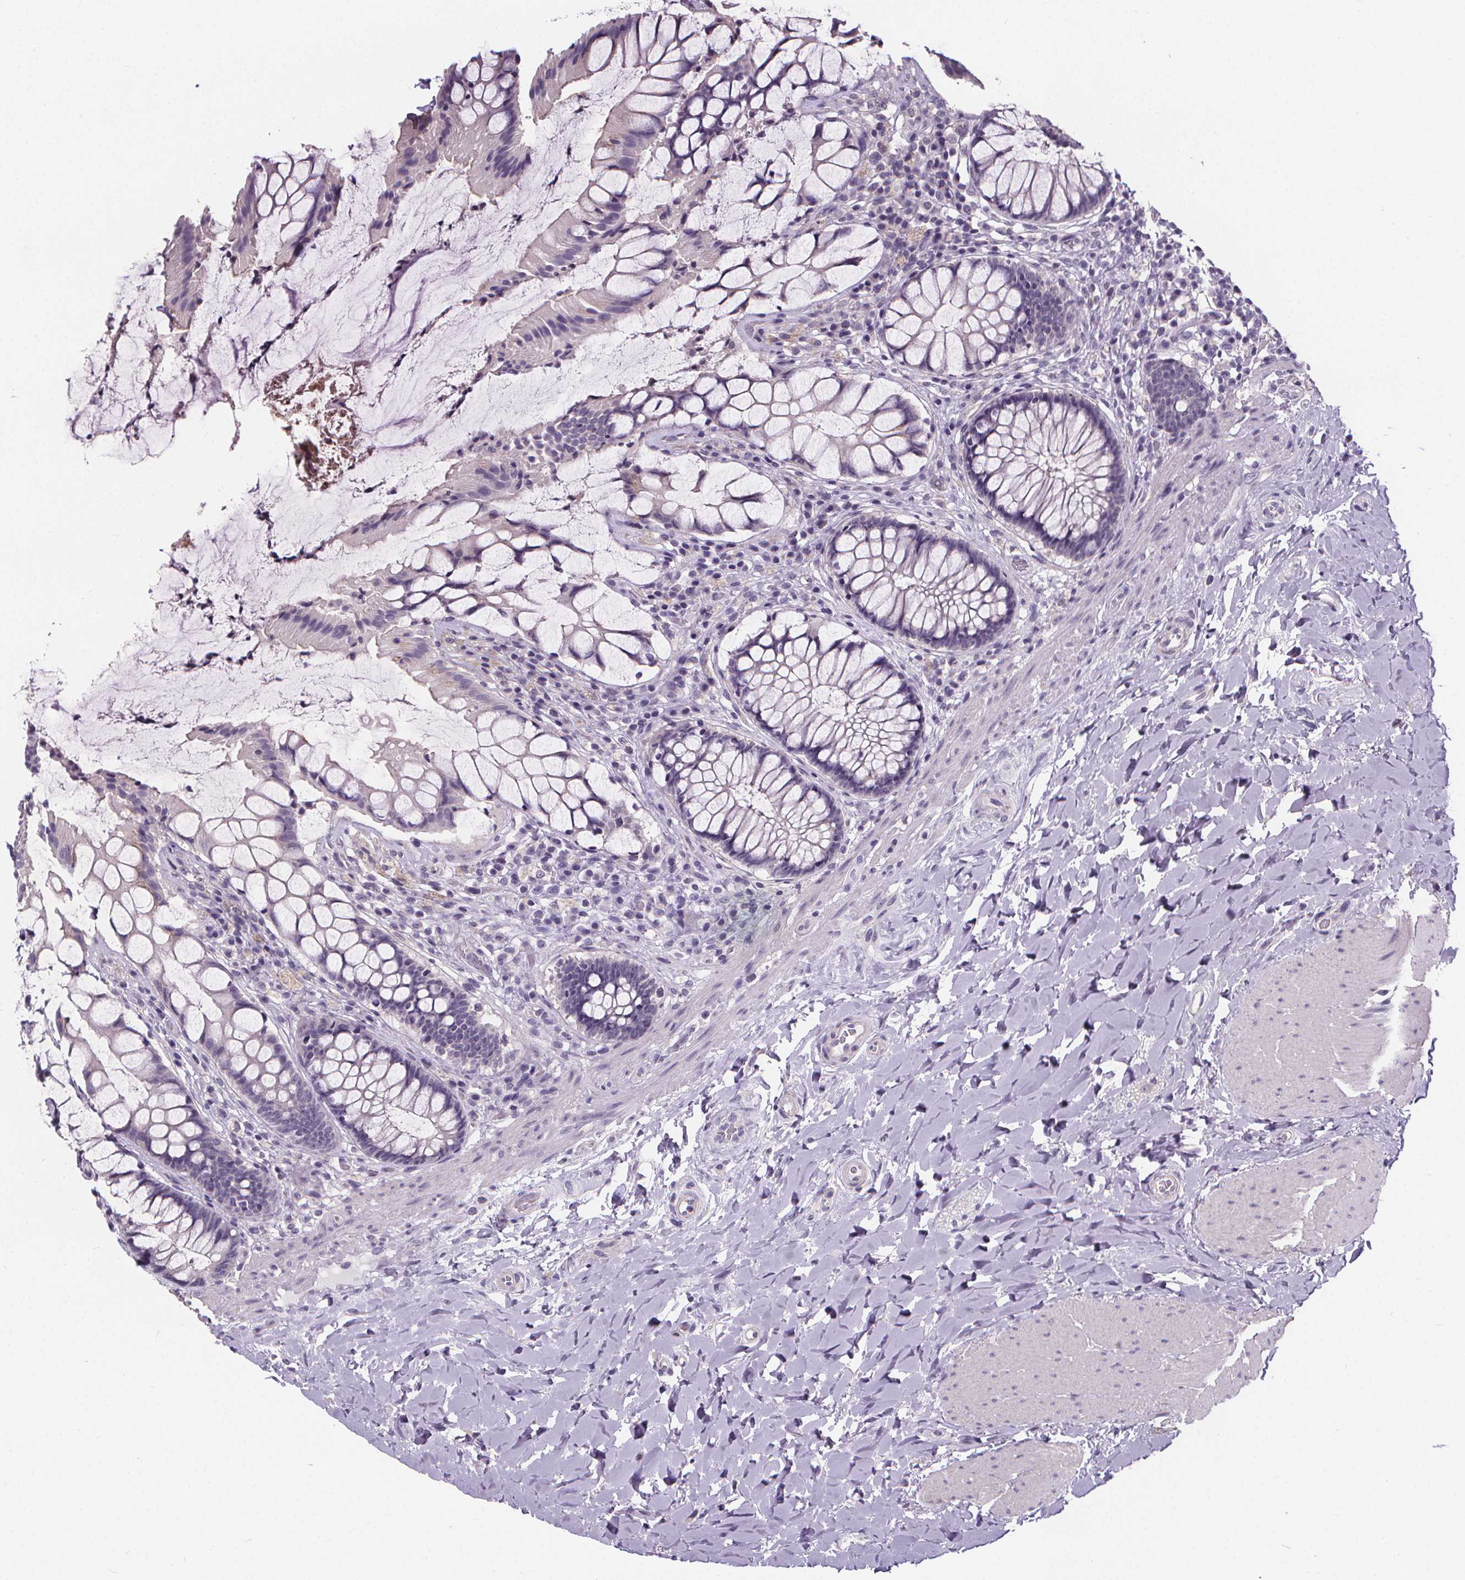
{"staining": {"intensity": "negative", "quantity": "none", "location": "none"}, "tissue": "rectum", "cell_type": "Glandular cells", "image_type": "normal", "snomed": [{"axis": "morphology", "description": "Normal tissue, NOS"}, {"axis": "topography", "description": "Rectum"}], "caption": "This photomicrograph is of unremarkable rectum stained with immunohistochemistry to label a protein in brown with the nuclei are counter-stained blue. There is no expression in glandular cells.", "gene": "ATP6V1D", "patient": {"sex": "female", "age": 58}}